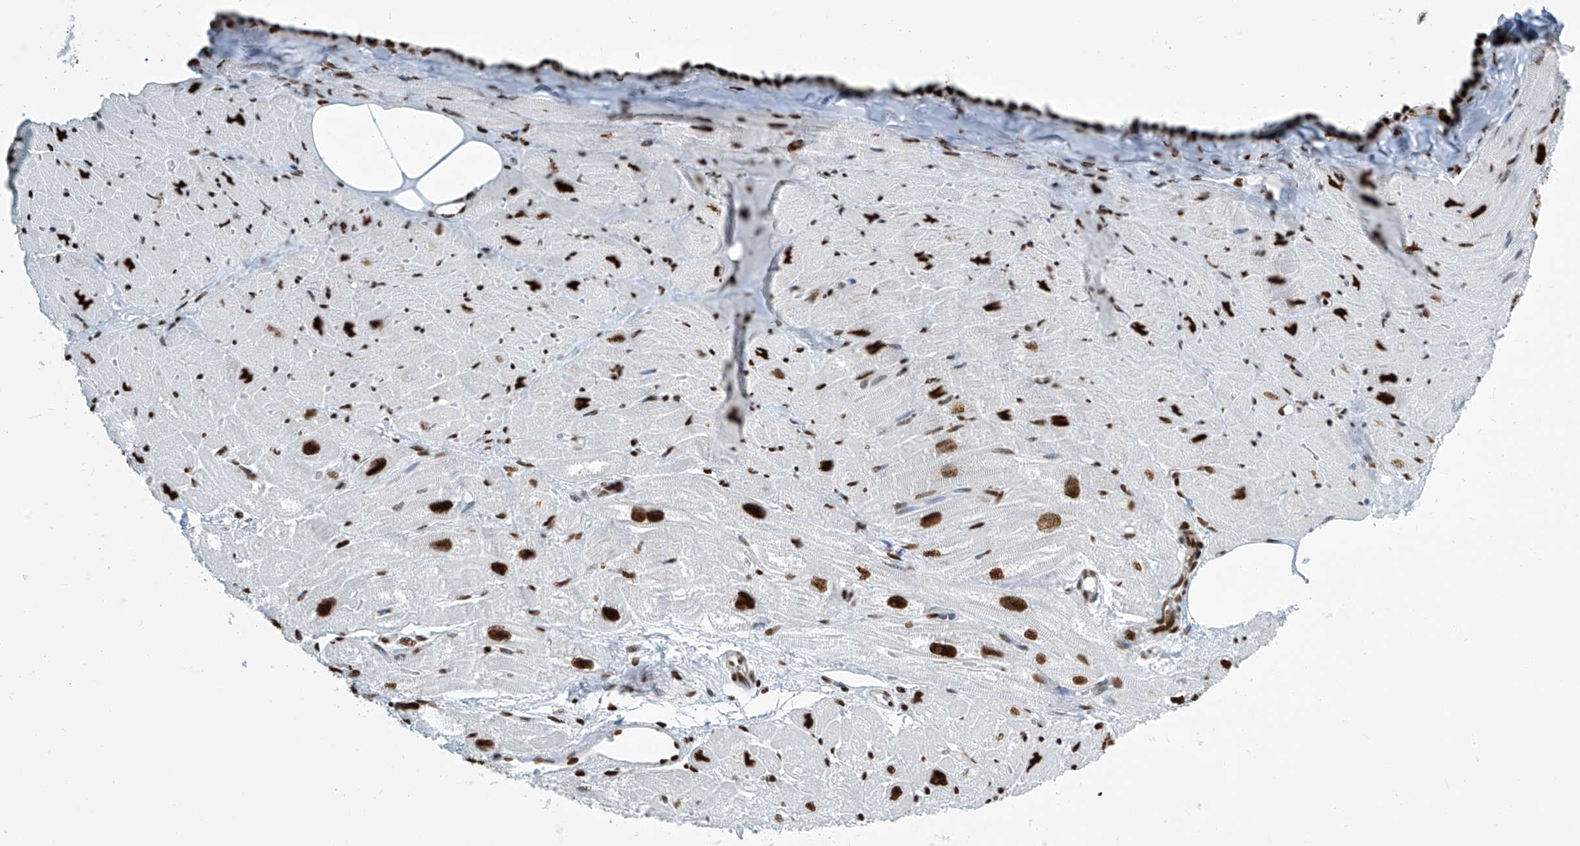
{"staining": {"intensity": "strong", "quantity": "<25%", "location": "nuclear"}, "tissue": "heart muscle", "cell_type": "Cardiomyocytes", "image_type": "normal", "snomed": [{"axis": "morphology", "description": "Normal tissue, NOS"}, {"axis": "topography", "description": "Heart"}], "caption": "The immunohistochemical stain highlights strong nuclear positivity in cardiomyocytes of benign heart muscle. (IHC, brightfield microscopy, high magnification).", "gene": "ENSG00000257390", "patient": {"sex": "male", "age": 50}}